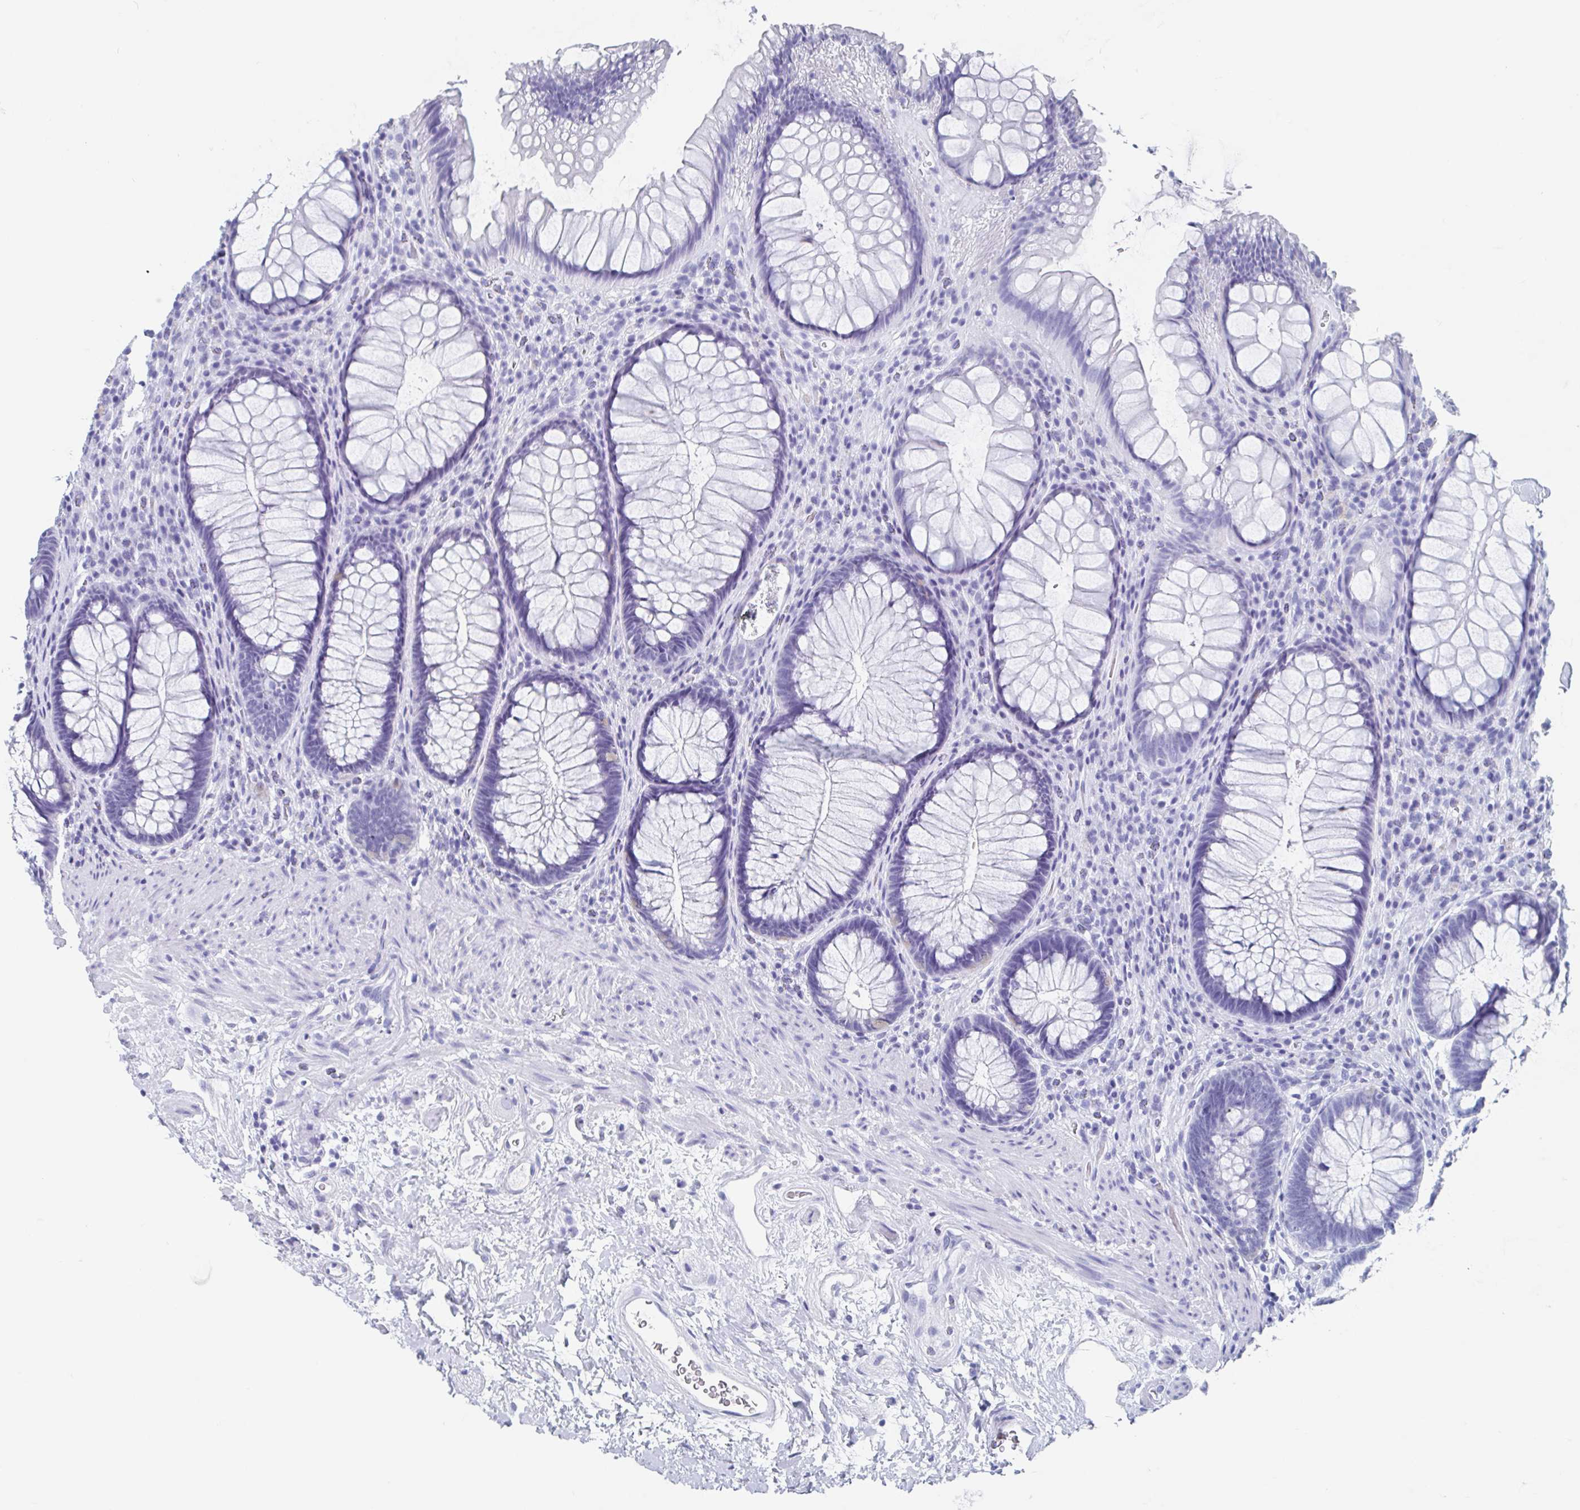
{"staining": {"intensity": "negative", "quantity": "none", "location": "none"}, "tissue": "rectum", "cell_type": "Glandular cells", "image_type": "normal", "snomed": [{"axis": "morphology", "description": "Normal tissue, NOS"}, {"axis": "topography", "description": "Smooth muscle"}, {"axis": "topography", "description": "Rectum"}], "caption": "Immunohistochemistry (IHC) photomicrograph of normal human rectum stained for a protein (brown), which demonstrates no expression in glandular cells. Brightfield microscopy of immunohistochemistry stained with DAB (3,3'-diaminobenzidine) (brown) and hematoxylin (blue), captured at high magnification.", "gene": "HDGFL1", "patient": {"sex": "male", "age": 53}}